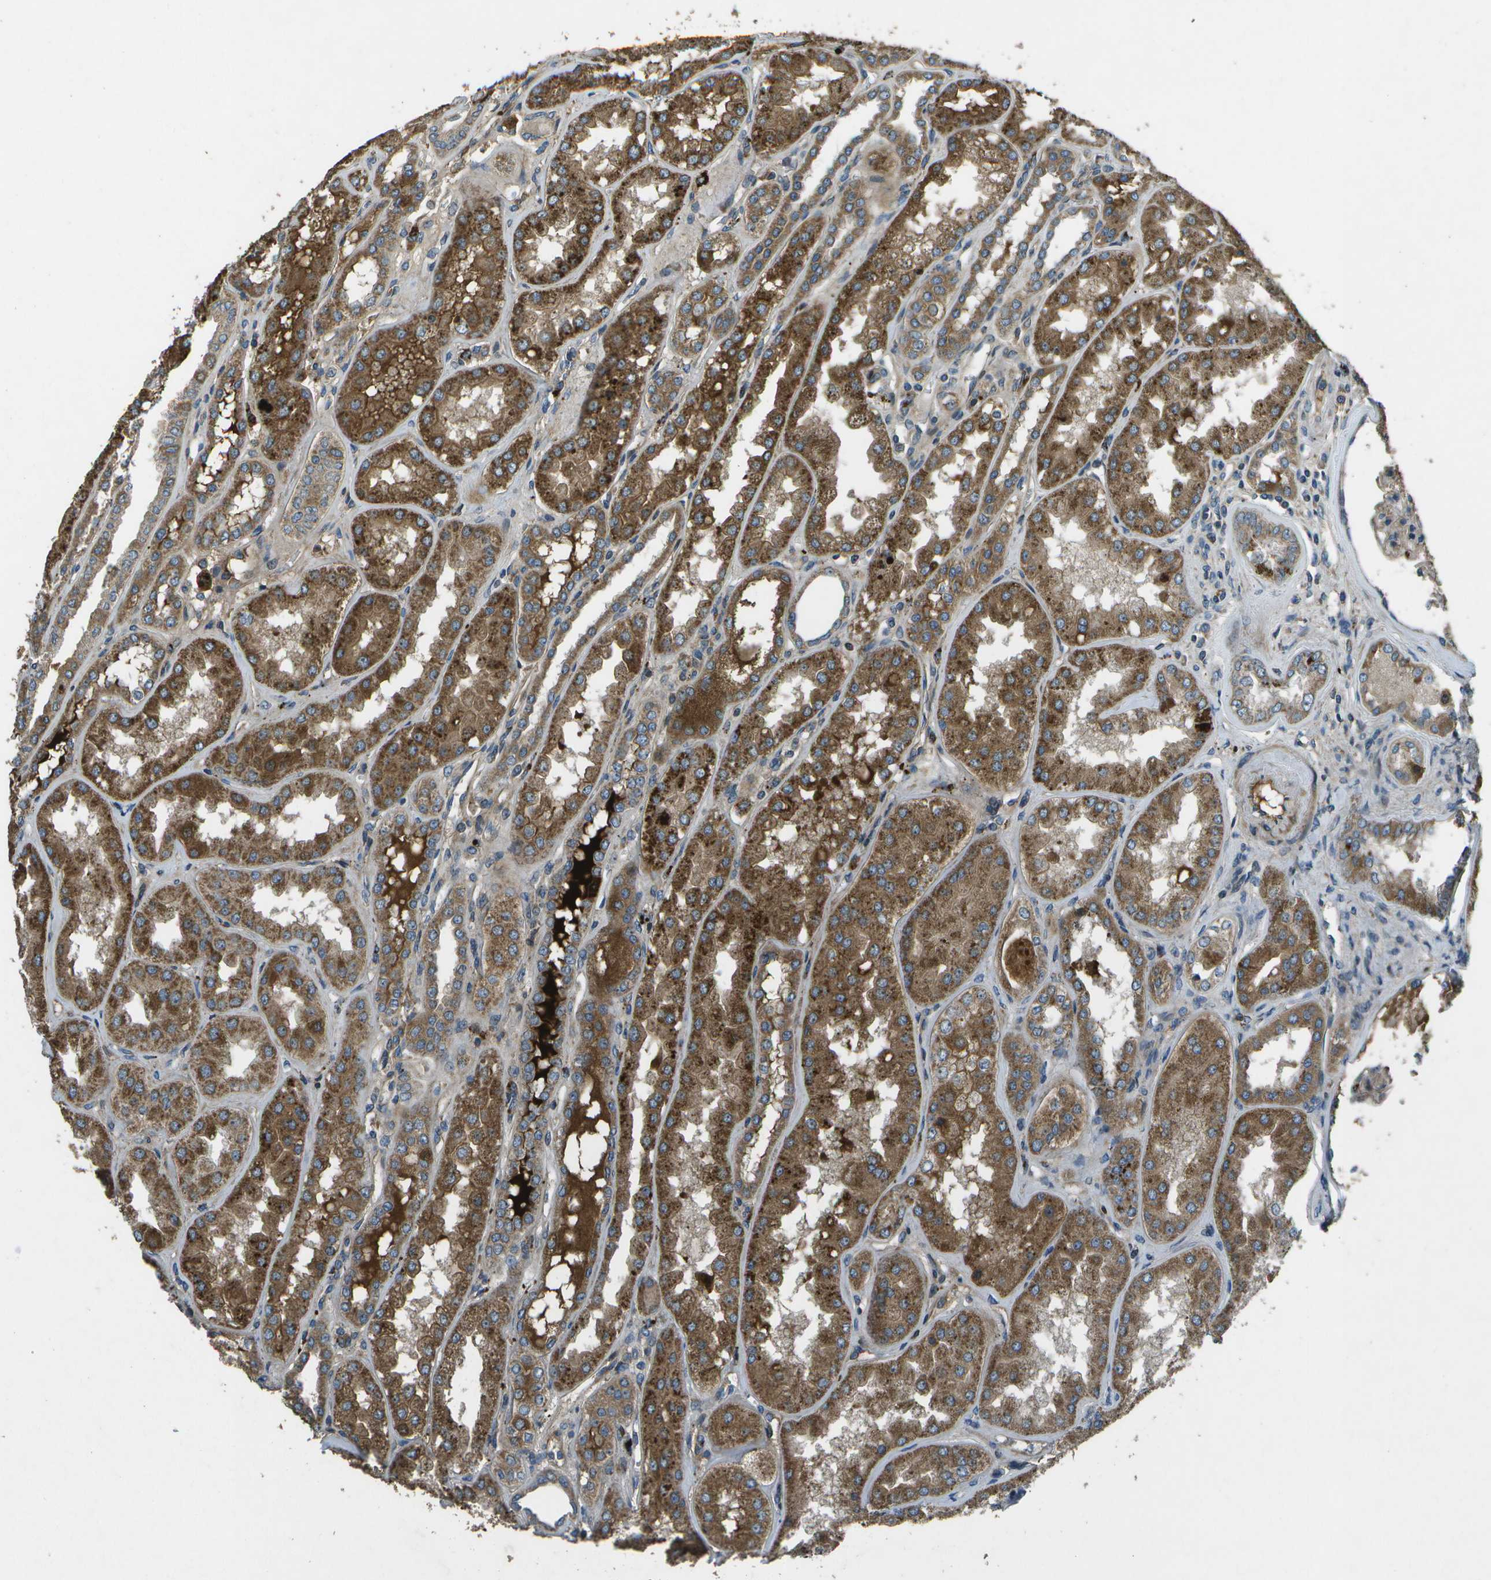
{"staining": {"intensity": "moderate", "quantity": ">75%", "location": "cytoplasmic/membranous"}, "tissue": "kidney", "cell_type": "Cells in glomeruli", "image_type": "normal", "snomed": [{"axis": "morphology", "description": "Normal tissue, NOS"}, {"axis": "topography", "description": "Kidney"}], "caption": "Brown immunohistochemical staining in benign kidney demonstrates moderate cytoplasmic/membranous staining in approximately >75% of cells in glomeruli.", "gene": "PXYLP1", "patient": {"sex": "female", "age": 56}}